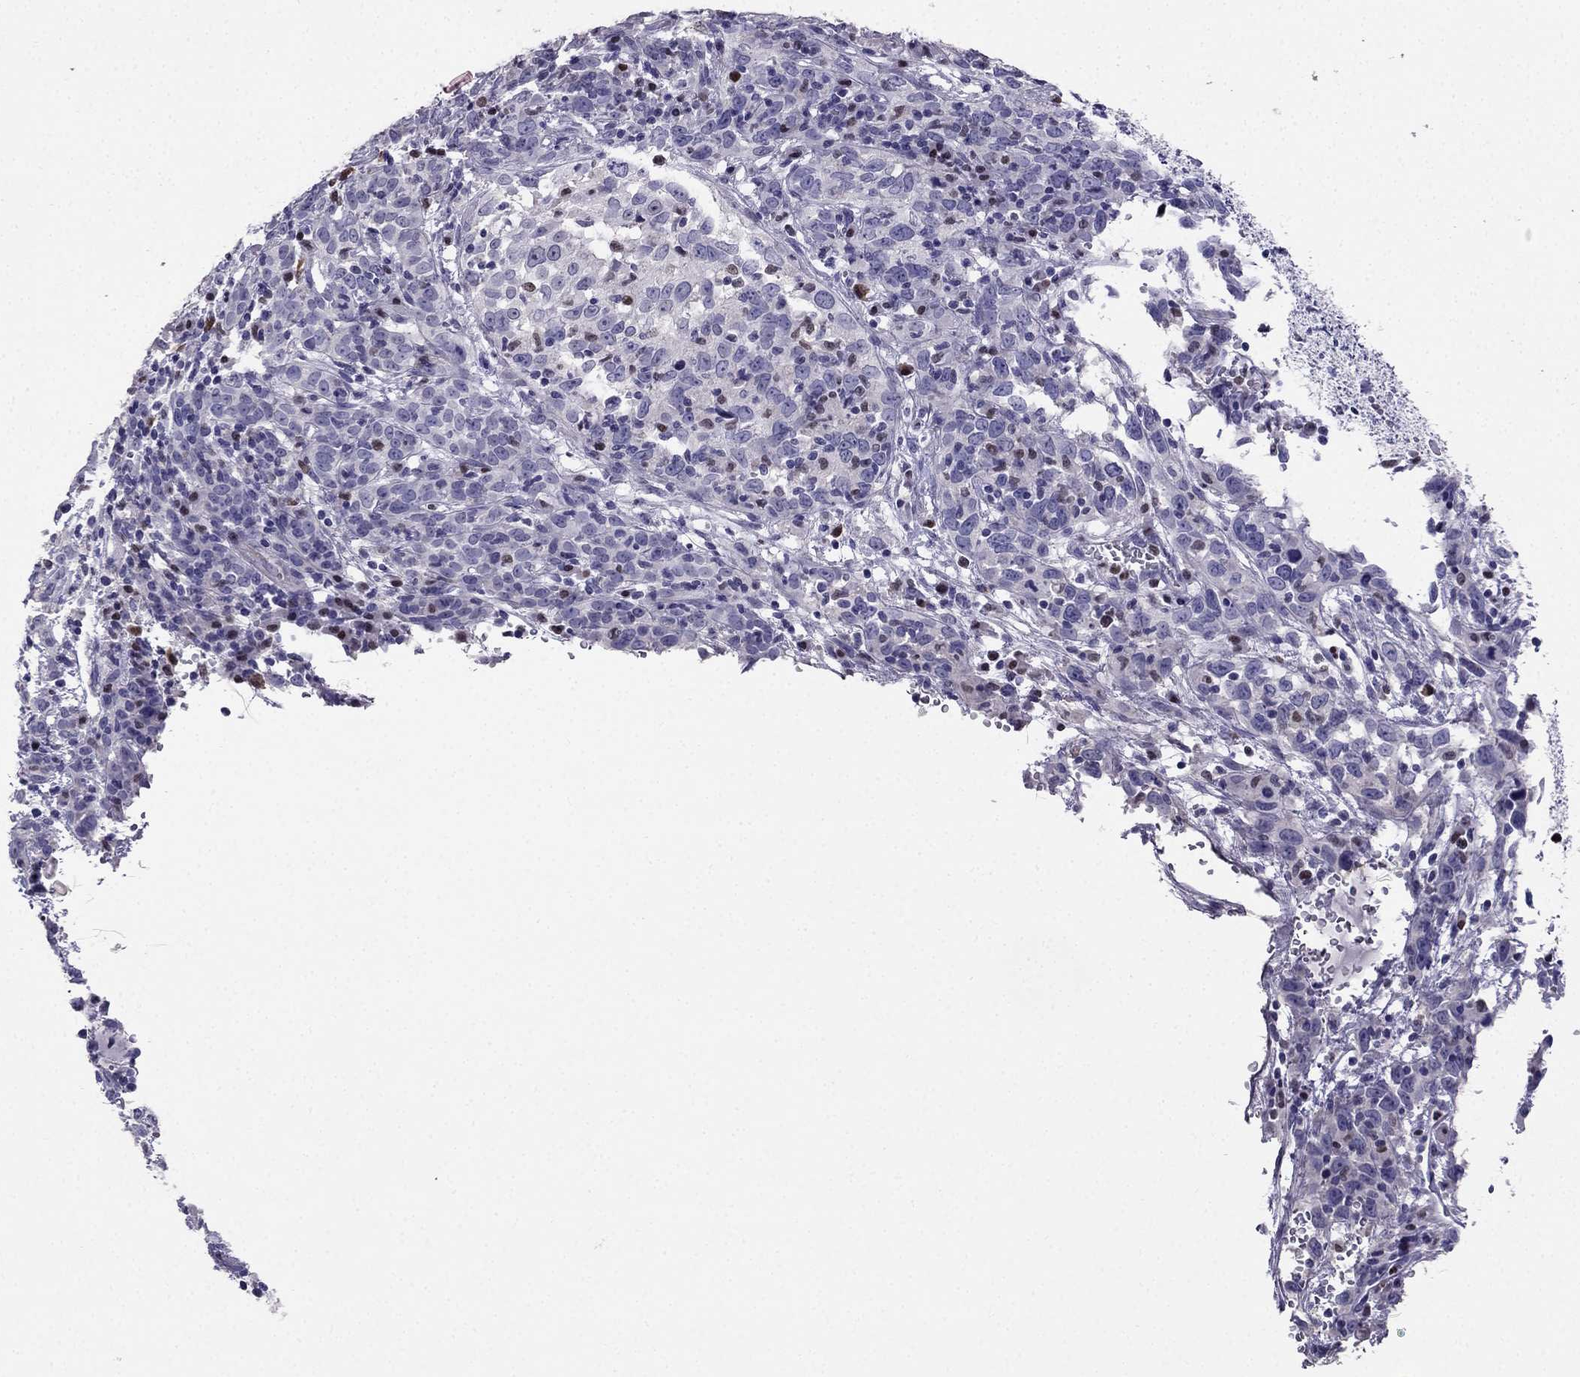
{"staining": {"intensity": "negative", "quantity": "none", "location": "none"}, "tissue": "cervical cancer", "cell_type": "Tumor cells", "image_type": "cancer", "snomed": [{"axis": "morphology", "description": "Adenocarcinoma, NOS"}, {"axis": "topography", "description": "Cervix"}], "caption": "Tumor cells show no significant protein positivity in cervical cancer.", "gene": "ARID3A", "patient": {"sex": "female", "age": 40}}